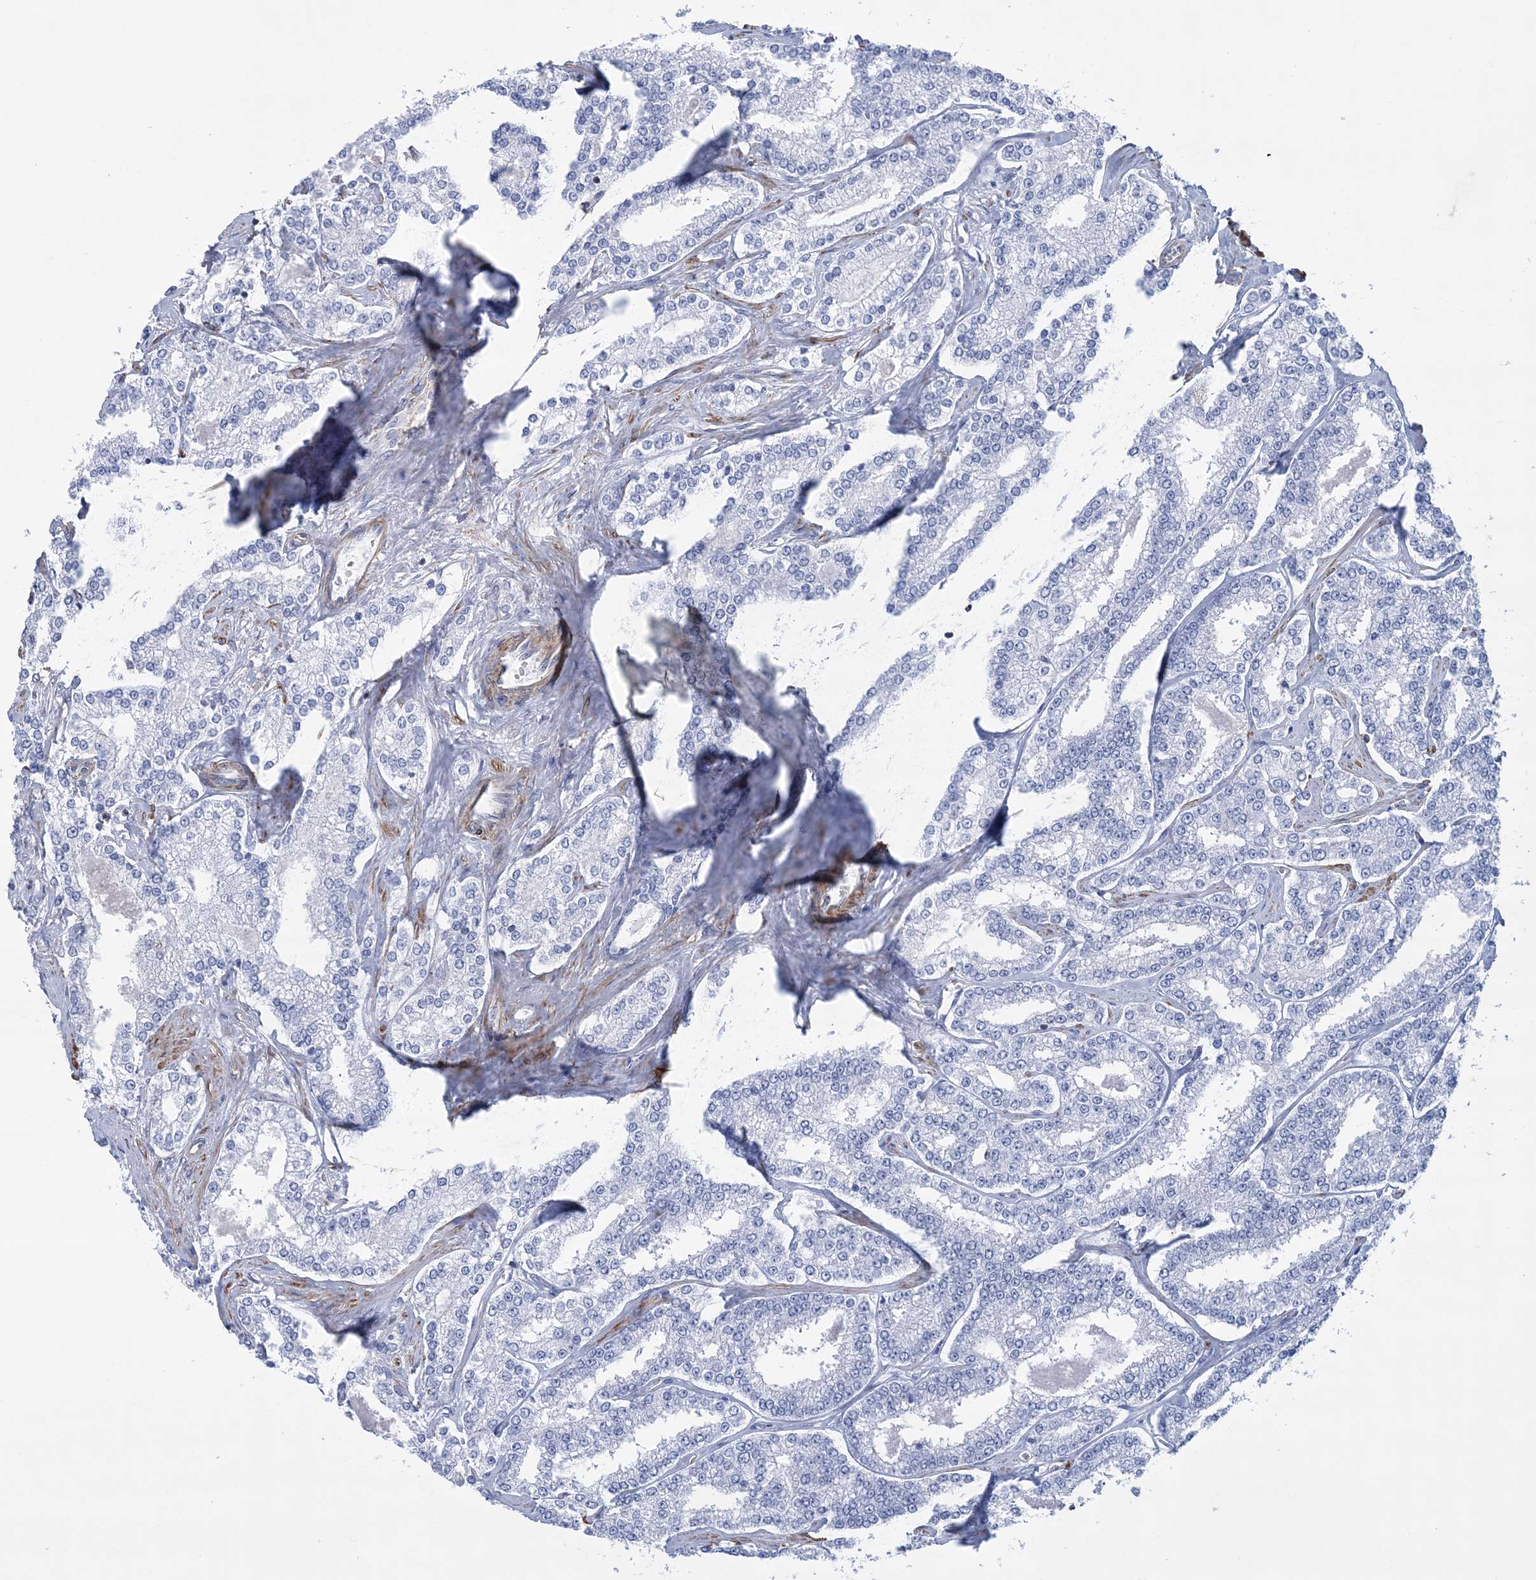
{"staining": {"intensity": "negative", "quantity": "none", "location": "none"}, "tissue": "prostate cancer", "cell_type": "Tumor cells", "image_type": "cancer", "snomed": [{"axis": "morphology", "description": "Normal tissue, NOS"}, {"axis": "morphology", "description": "Adenocarcinoma, High grade"}, {"axis": "topography", "description": "Prostate"}], "caption": "Protein analysis of prostate cancer (adenocarcinoma (high-grade)) displays no significant positivity in tumor cells.", "gene": "C11orf21", "patient": {"sex": "male", "age": 83}}